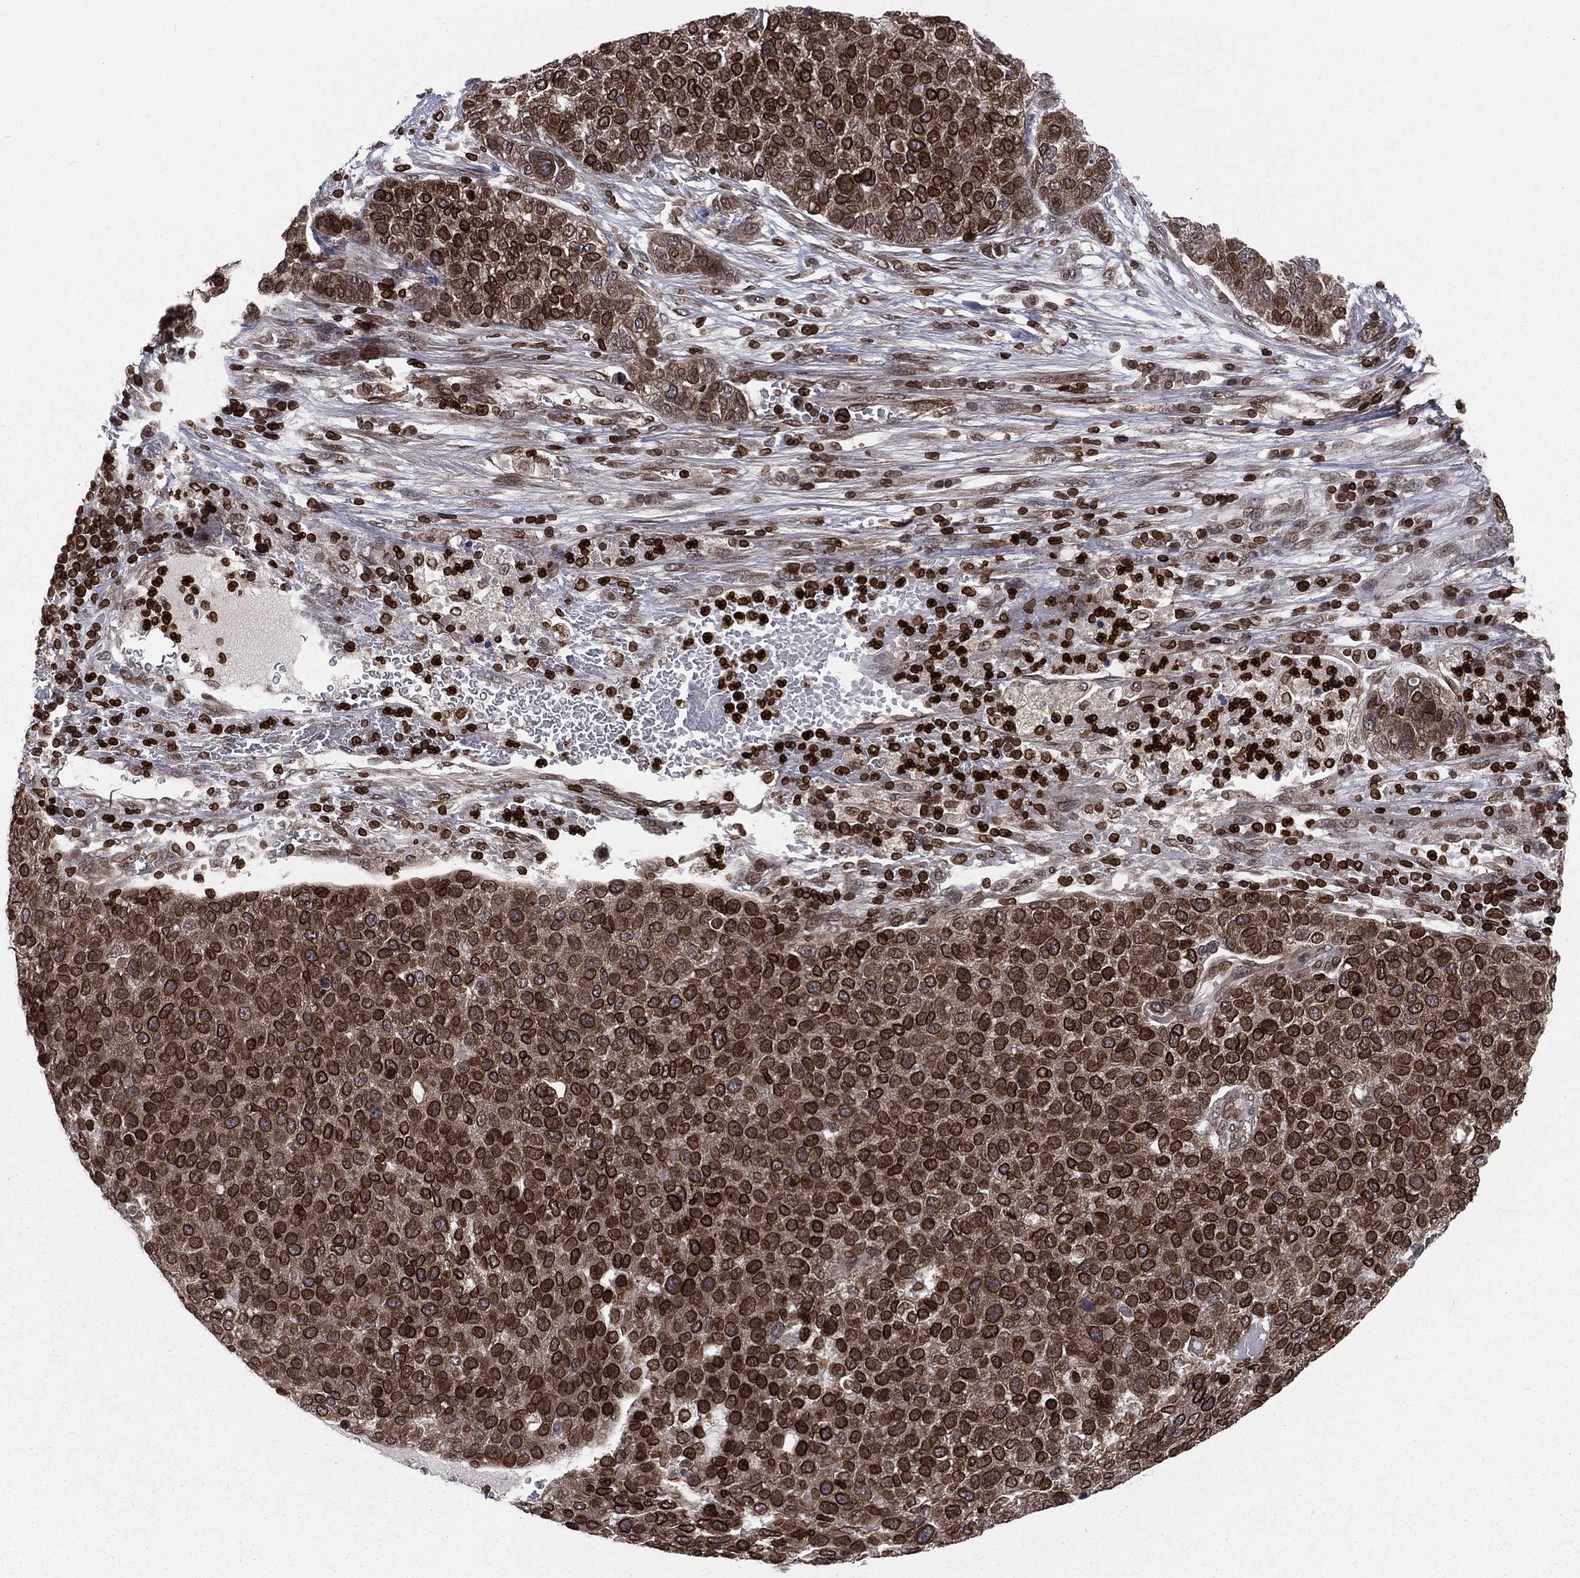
{"staining": {"intensity": "strong", "quantity": ">75%", "location": "cytoplasmic/membranous,nuclear"}, "tissue": "pancreatic cancer", "cell_type": "Tumor cells", "image_type": "cancer", "snomed": [{"axis": "morphology", "description": "Adenocarcinoma, NOS"}, {"axis": "topography", "description": "Pancreas"}], "caption": "Protein expression analysis of human adenocarcinoma (pancreatic) reveals strong cytoplasmic/membranous and nuclear expression in approximately >75% of tumor cells.", "gene": "LBR", "patient": {"sex": "female", "age": 61}}